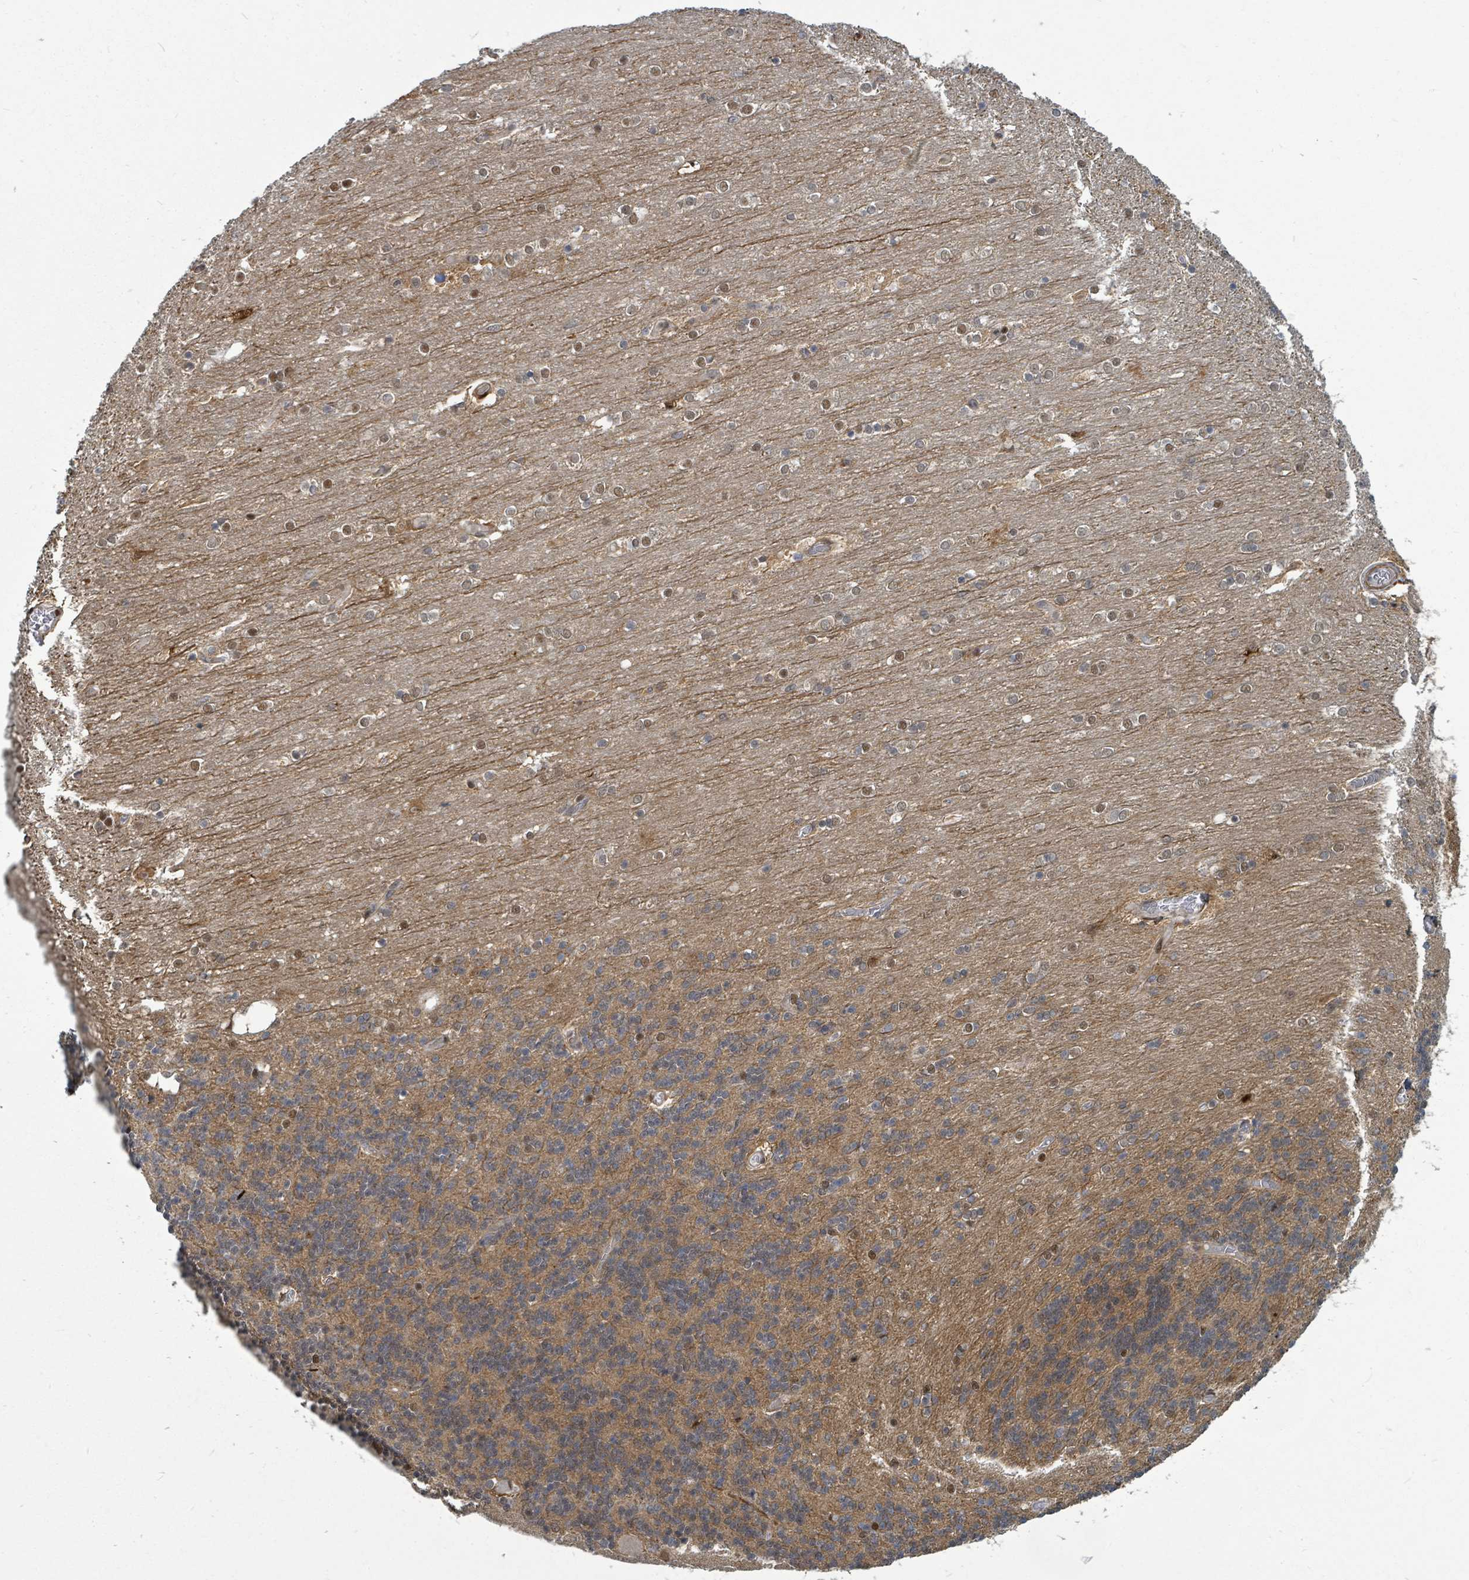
{"staining": {"intensity": "moderate", "quantity": "25%-75%", "location": "cytoplasmic/membranous"}, "tissue": "cerebellum", "cell_type": "Cells in granular layer", "image_type": "normal", "snomed": [{"axis": "morphology", "description": "Normal tissue, NOS"}, {"axis": "topography", "description": "Cerebellum"}], "caption": "An immunohistochemistry (IHC) photomicrograph of normal tissue is shown. Protein staining in brown shows moderate cytoplasmic/membranous positivity in cerebellum within cells in granular layer. (DAB IHC, brown staining for protein, blue staining for nuclei).", "gene": "TRDMT1", "patient": {"sex": "female", "age": 54}}